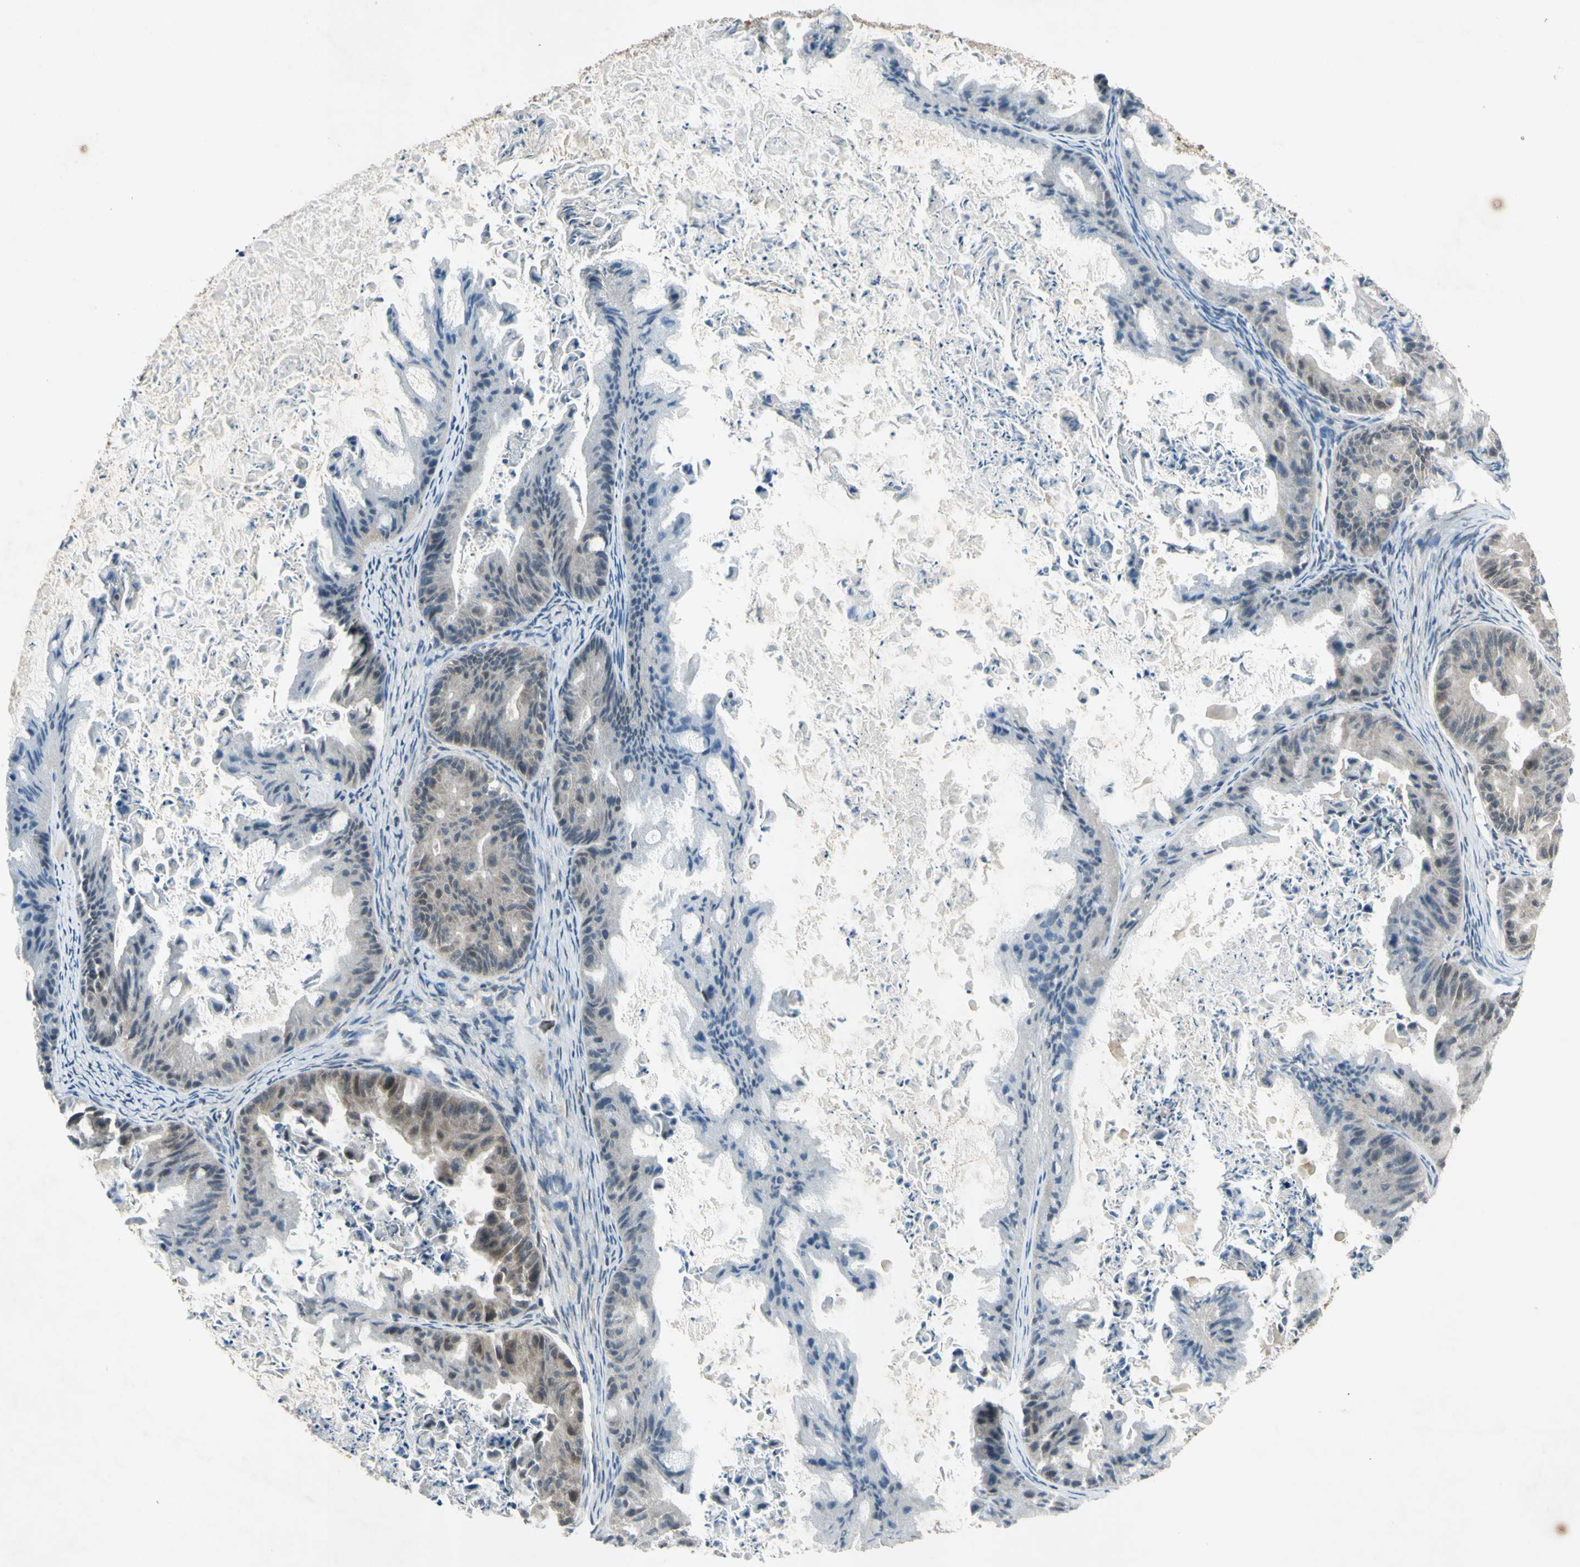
{"staining": {"intensity": "weak", "quantity": "25%-75%", "location": "cytoplasmic/membranous"}, "tissue": "ovarian cancer", "cell_type": "Tumor cells", "image_type": "cancer", "snomed": [{"axis": "morphology", "description": "Cystadenocarcinoma, mucinous, NOS"}, {"axis": "topography", "description": "Ovary"}], "caption": "IHC histopathology image of ovarian cancer stained for a protein (brown), which reveals low levels of weak cytoplasmic/membranous positivity in about 25%-75% of tumor cells.", "gene": "PSMD5", "patient": {"sex": "female", "age": 37}}